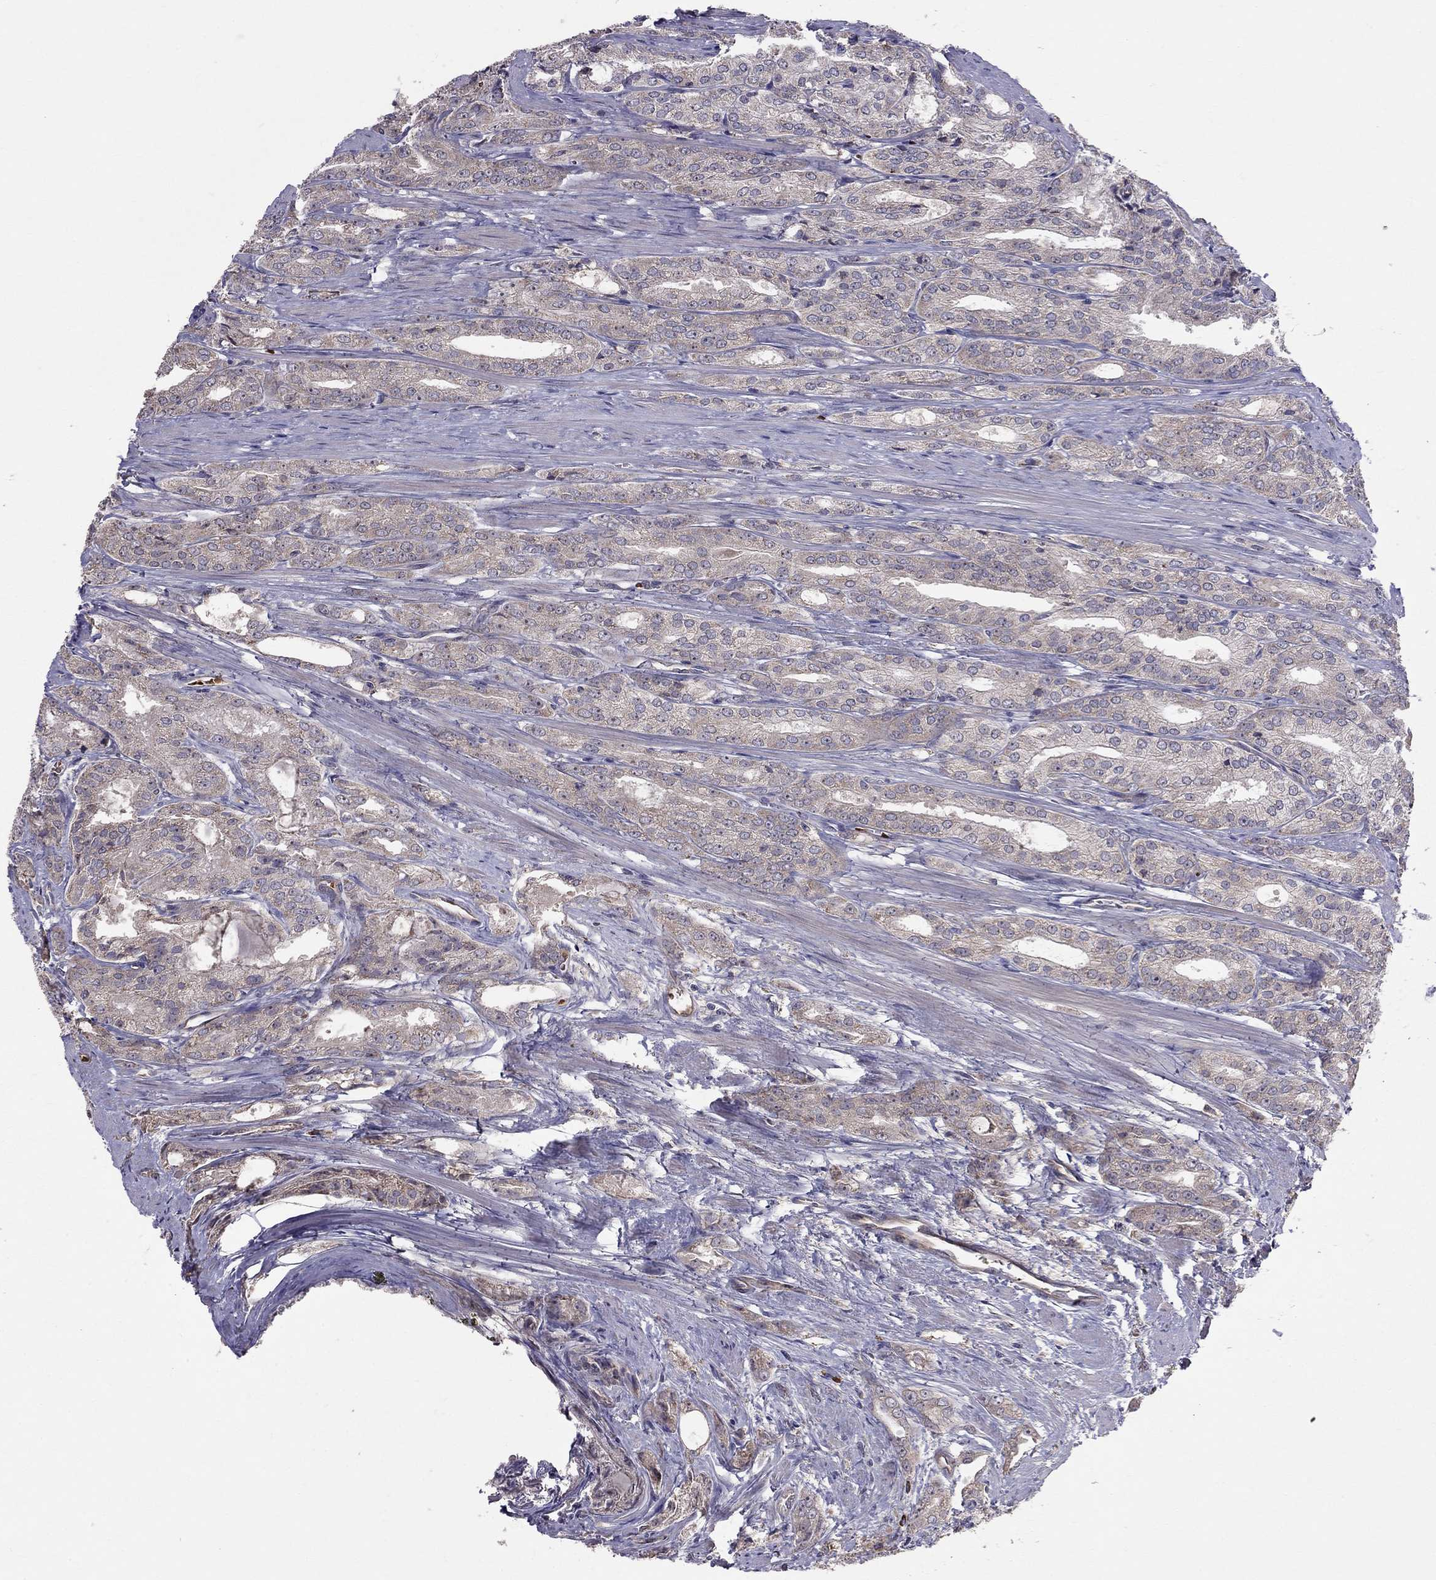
{"staining": {"intensity": "weak", "quantity": "<25%", "location": "cytoplasmic/membranous"}, "tissue": "prostate cancer", "cell_type": "Tumor cells", "image_type": "cancer", "snomed": [{"axis": "morphology", "description": "Adenocarcinoma, NOS"}, {"axis": "morphology", "description": "Adenocarcinoma, High grade"}, {"axis": "topography", "description": "Prostate"}], "caption": "Immunohistochemical staining of human prostate cancer (adenocarcinoma (high-grade)) shows no significant expression in tumor cells. (Brightfield microscopy of DAB (3,3'-diaminobenzidine) IHC at high magnification).", "gene": "PIK3CG", "patient": {"sex": "male", "age": 70}}